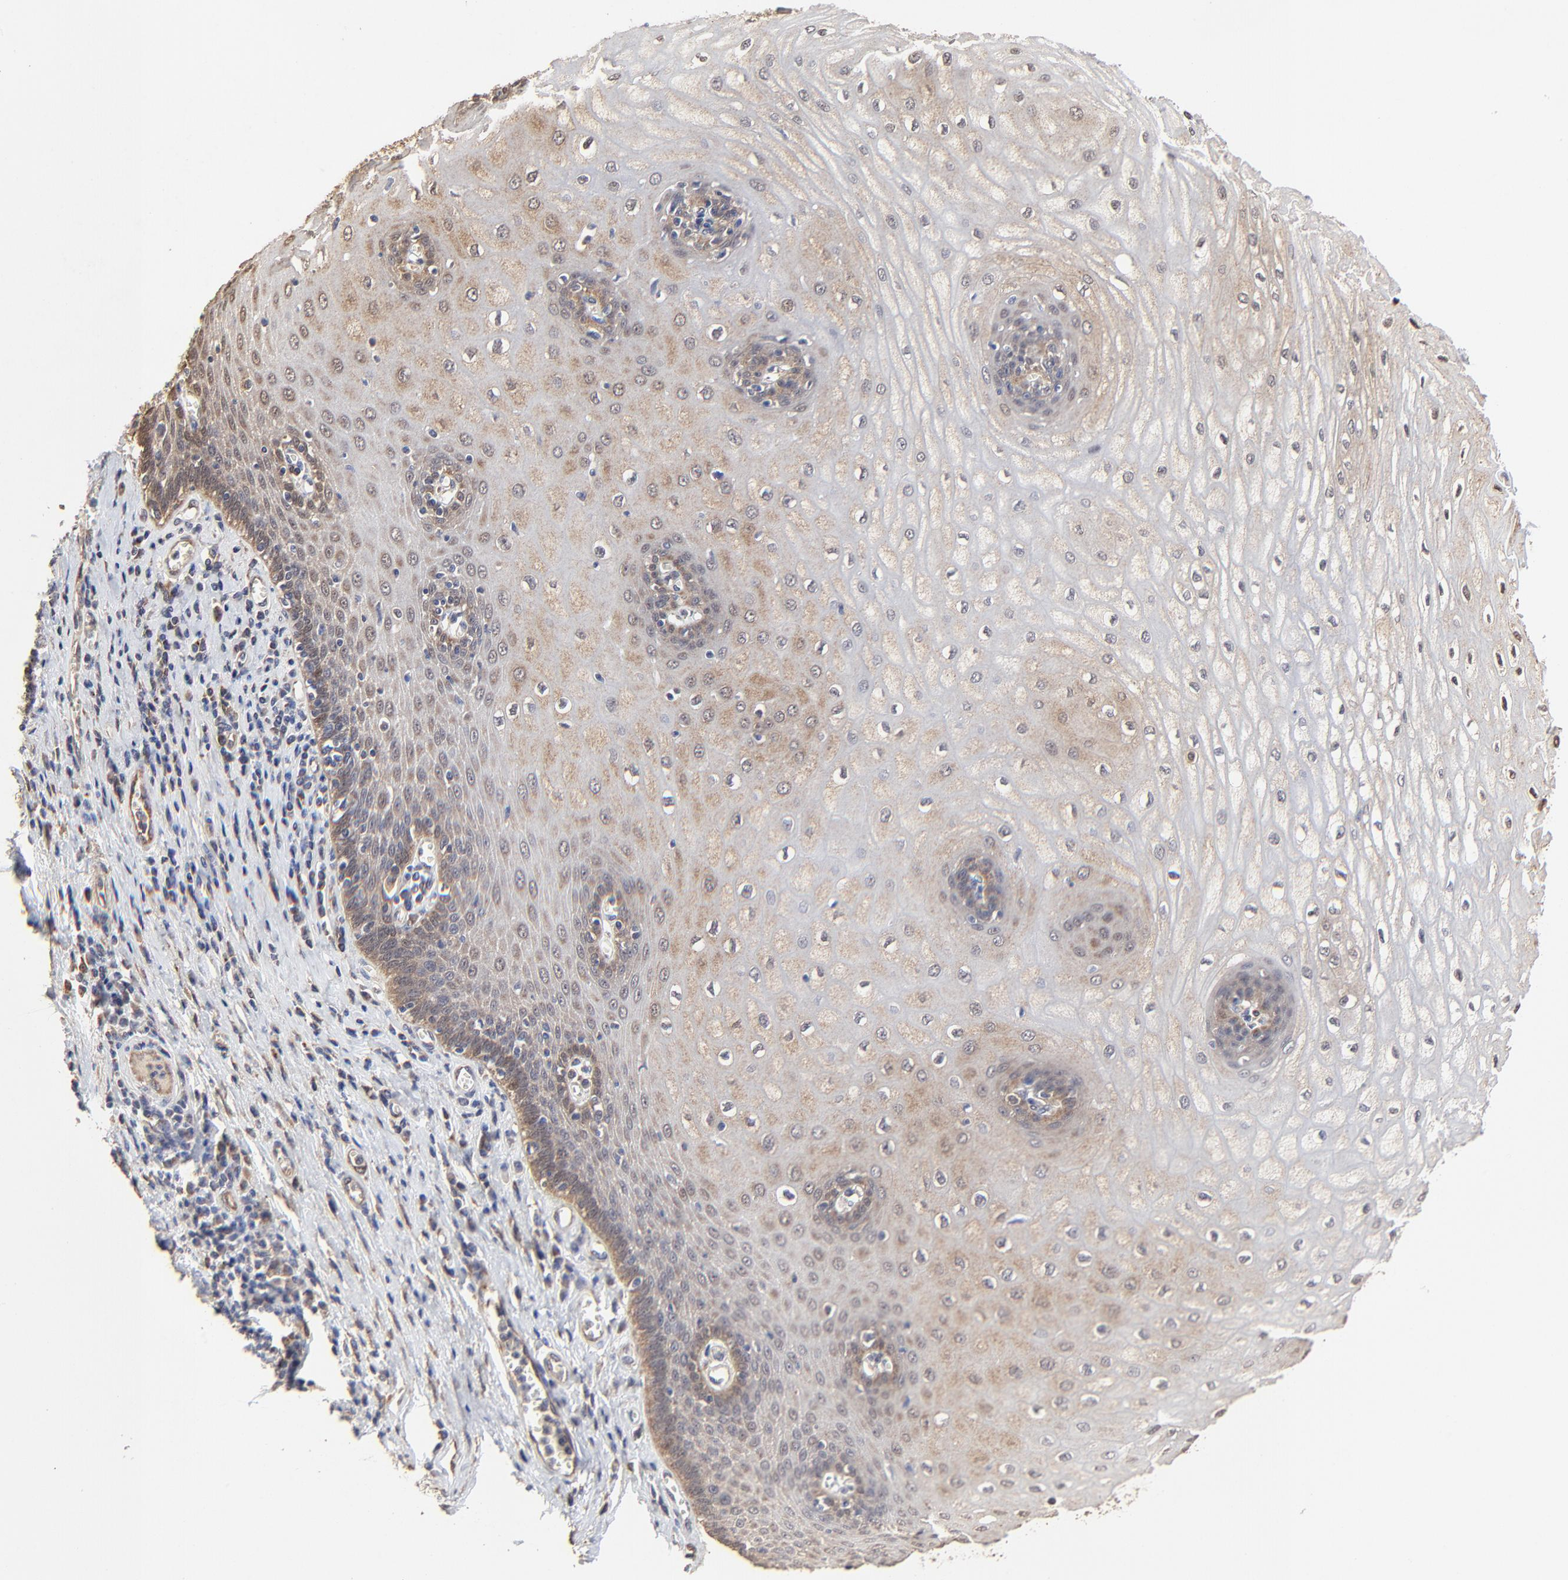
{"staining": {"intensity": "weak", "quantity": "25%-75%", "location": "cytoplasmic/membranous"}, "tissue": "esophagus", "cell_type": "Squamous epithelial cells", "image_type": "normal", "snomed": [{"axis": "morphology", "description": "Normal tissue, NOS"}, {"axis": "morphology", "description": "Squamous cell carcinoma, NOS"}, {"axis": "topography", "description": "Esophagus"}], "caption": "The image reveals a brown stain indicating the presence of a protein in the cytoplasmic/membranous of squamous epithelial cells in esophagus.", "gene": "LGALS3", "patient": {"sex": "male", "age": 65}}